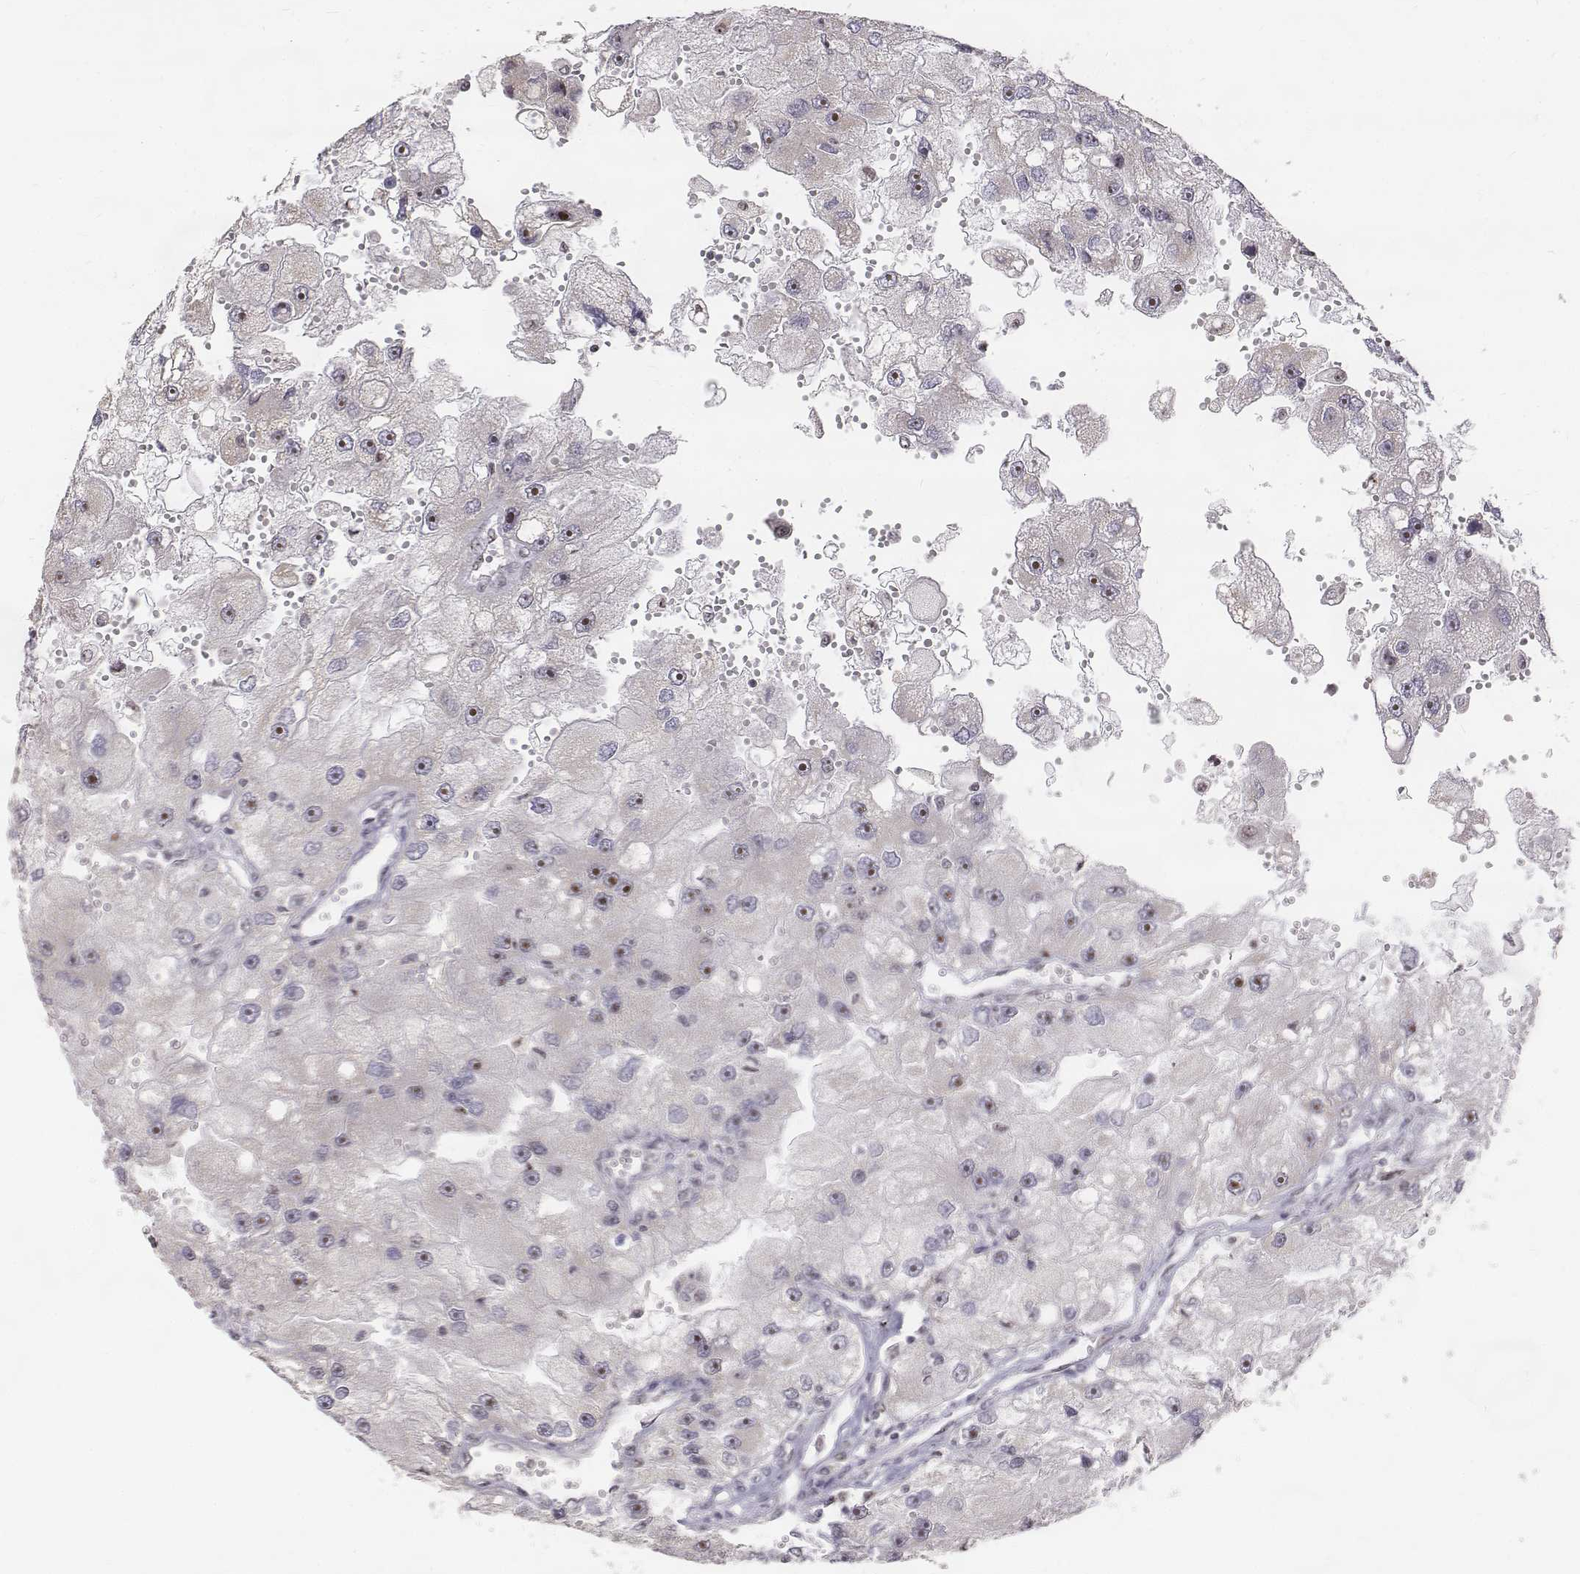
{"staining": {"intensity": "weak", "quantity": "25%-75%", "location": "nuclear"}, "tissue": "renal cancer", "cell_type": "Tumor cells", "image_type": "cancer", "snomed": [{"axis": "morphology", "description": "Adenocarcinoma, NOS"}, {"axis": "topography", "description": "Kidney"}], "caption": "Protein analysis of adenocarcinoma (renal) tissue exhibits weak nuclear staining in about 25%-75% of tumor cells.", "gene": "PHF6", "patient": {"sex": "male", "age": 63}}